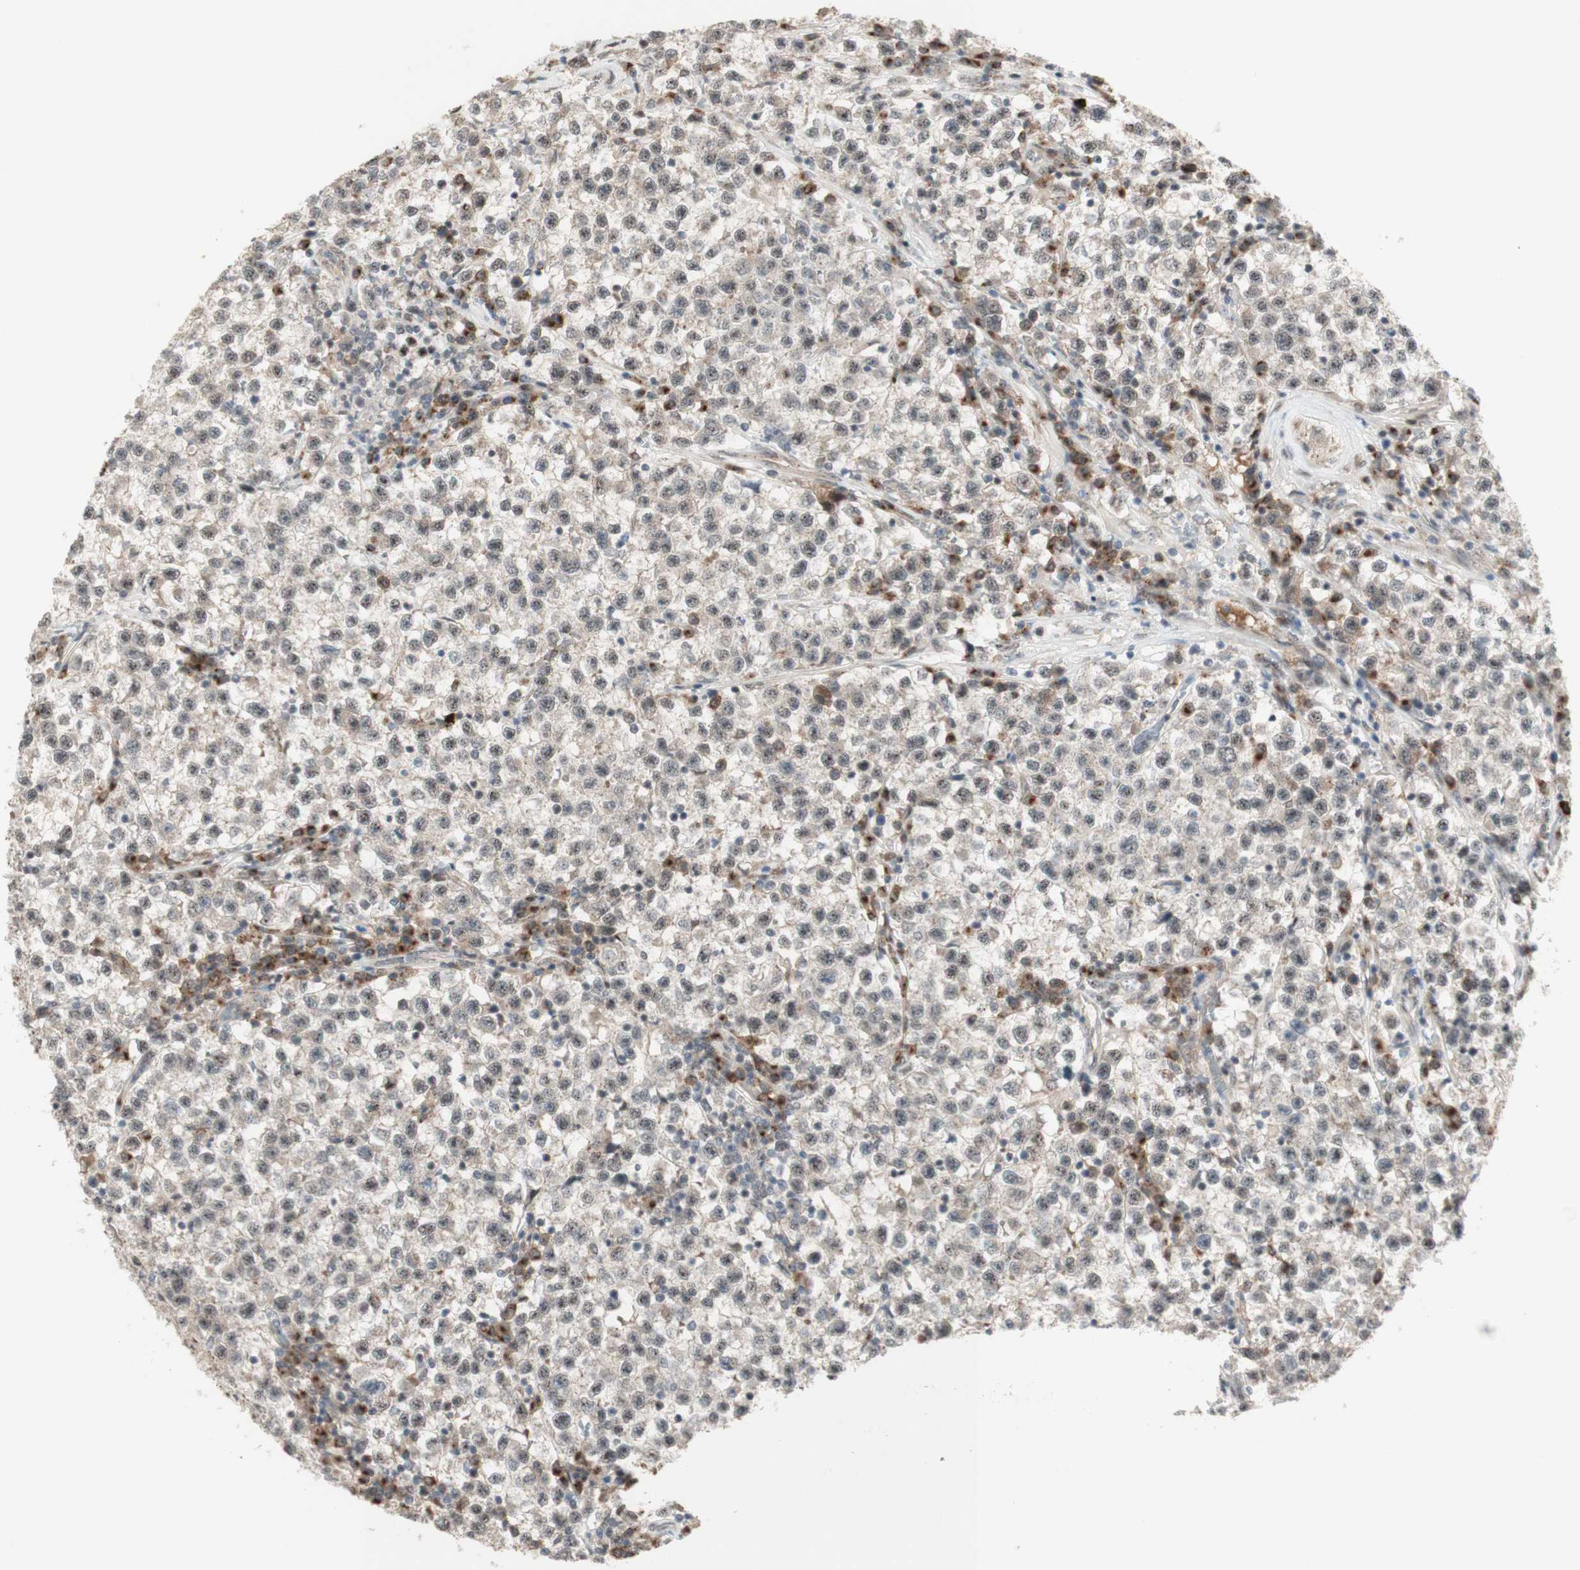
{"staining": {"intensity": "weak", "quantity": "25%-75%", "location": "cytoplasmic/membranous"}, "tissue": "testis cancer", "cell_type": "Tumor cells", "image_type": "cancer", "snomed": [{"axis": "morphology", "description": "Seminoma, NOS"}, {"axis": "topography", "description": "Testis"}], "caption": "Testis seminoma stained with DAB immunohistochemistry shows low levels of weak cytoplasmic/membranous staining in about 25%-75% of tumor cells. (DAB IHC with brightfield microscopy, high magnification).", "gene": "CYLD", "patient": {"sex": "male", "age": 22}}